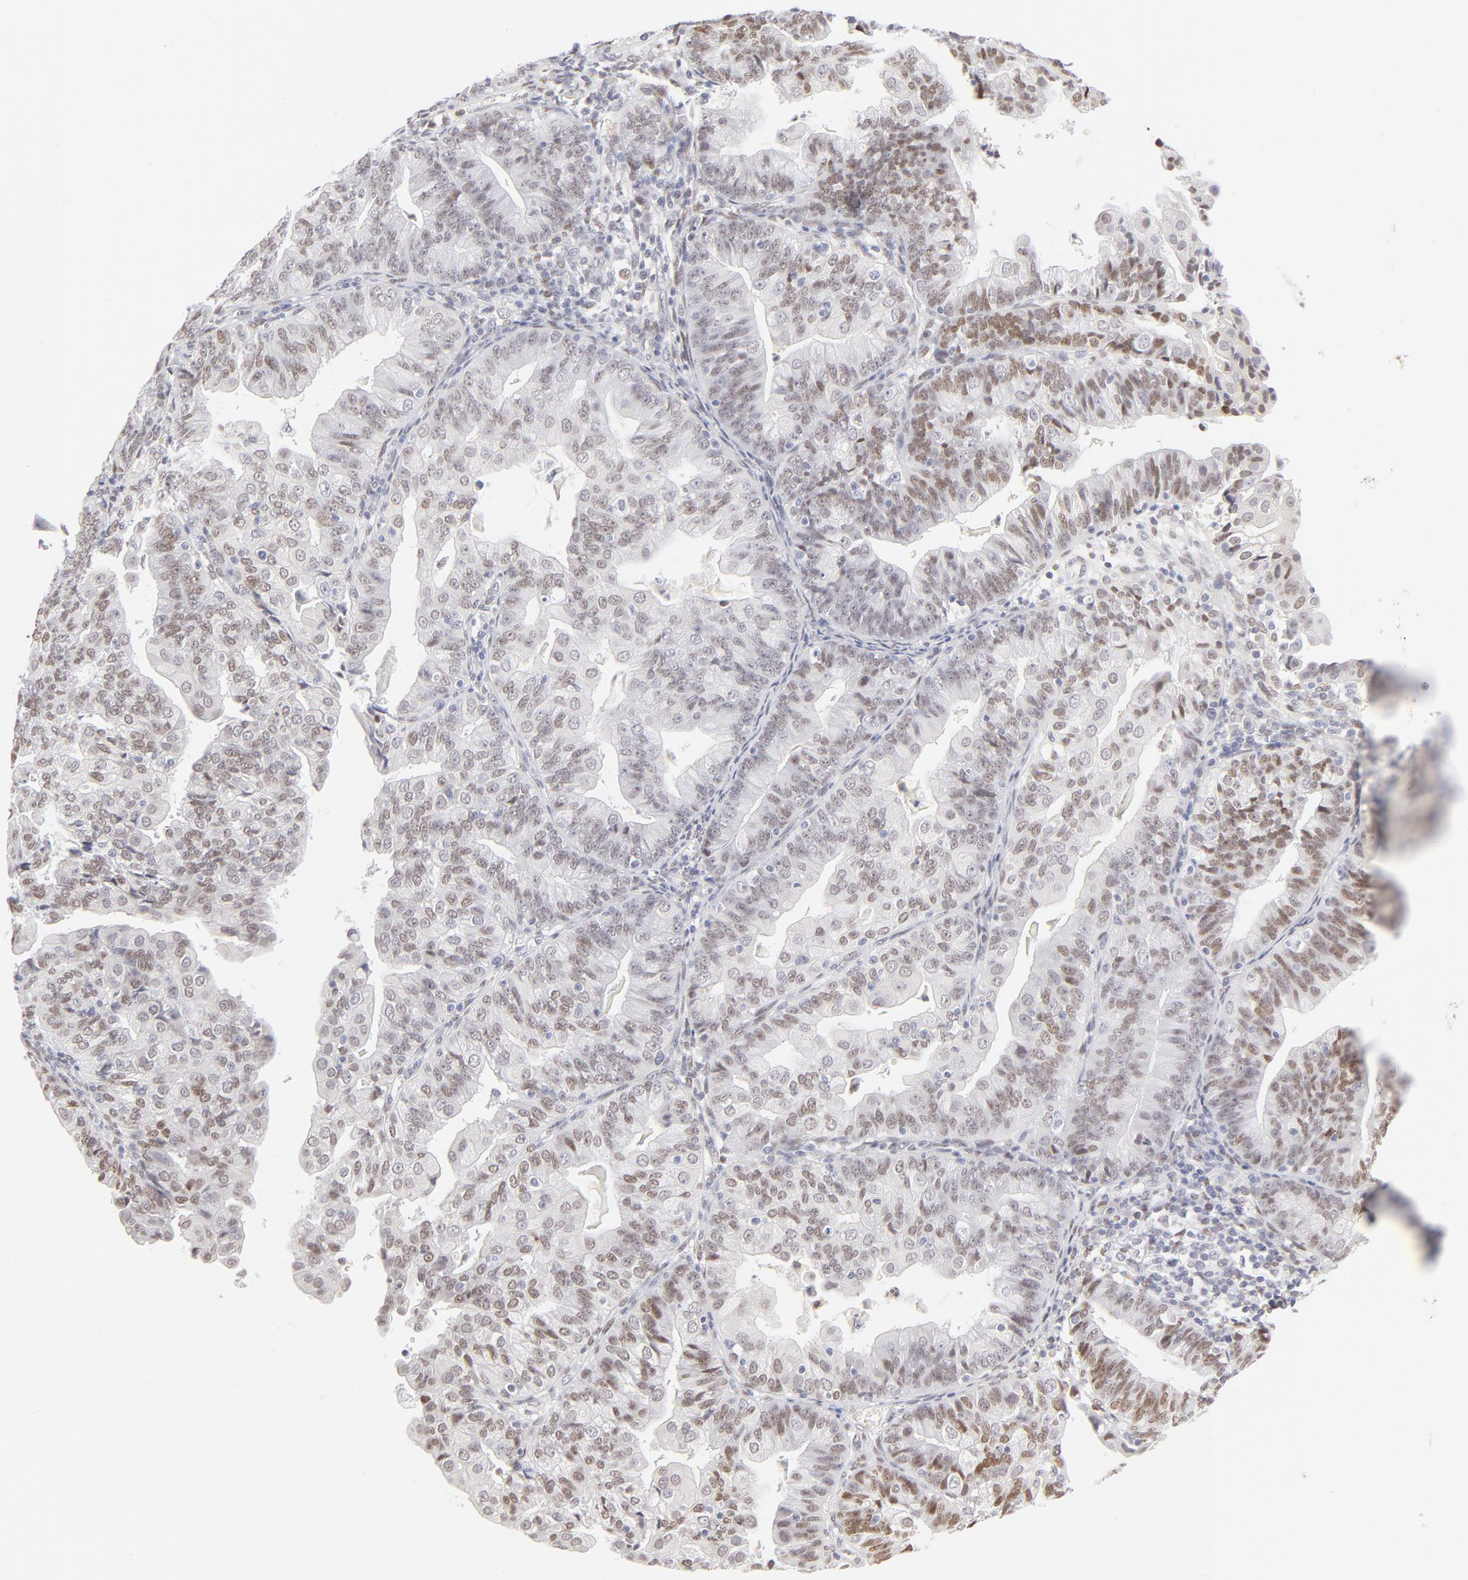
{"staining": {"intensity": "weak", "quantity": "25%-75%", "location": "nuclear"}, "tissue": "endometrial cancer", "cell_type": "Tumor cells", "image_type": "cancer", "snomed": [{"axis": "morphology", "description": "Adenocarcinoma, NOS"}, {"axis": "topography", "description": "Endometrium"}], "caption": "Weak nuclear protein positivity is appreciated in approximately 25%-75% of tumor cells in endometrial adenocarcinoma.", "gene": "PBX1", "patient": {"sex": "female", "age": 56}}